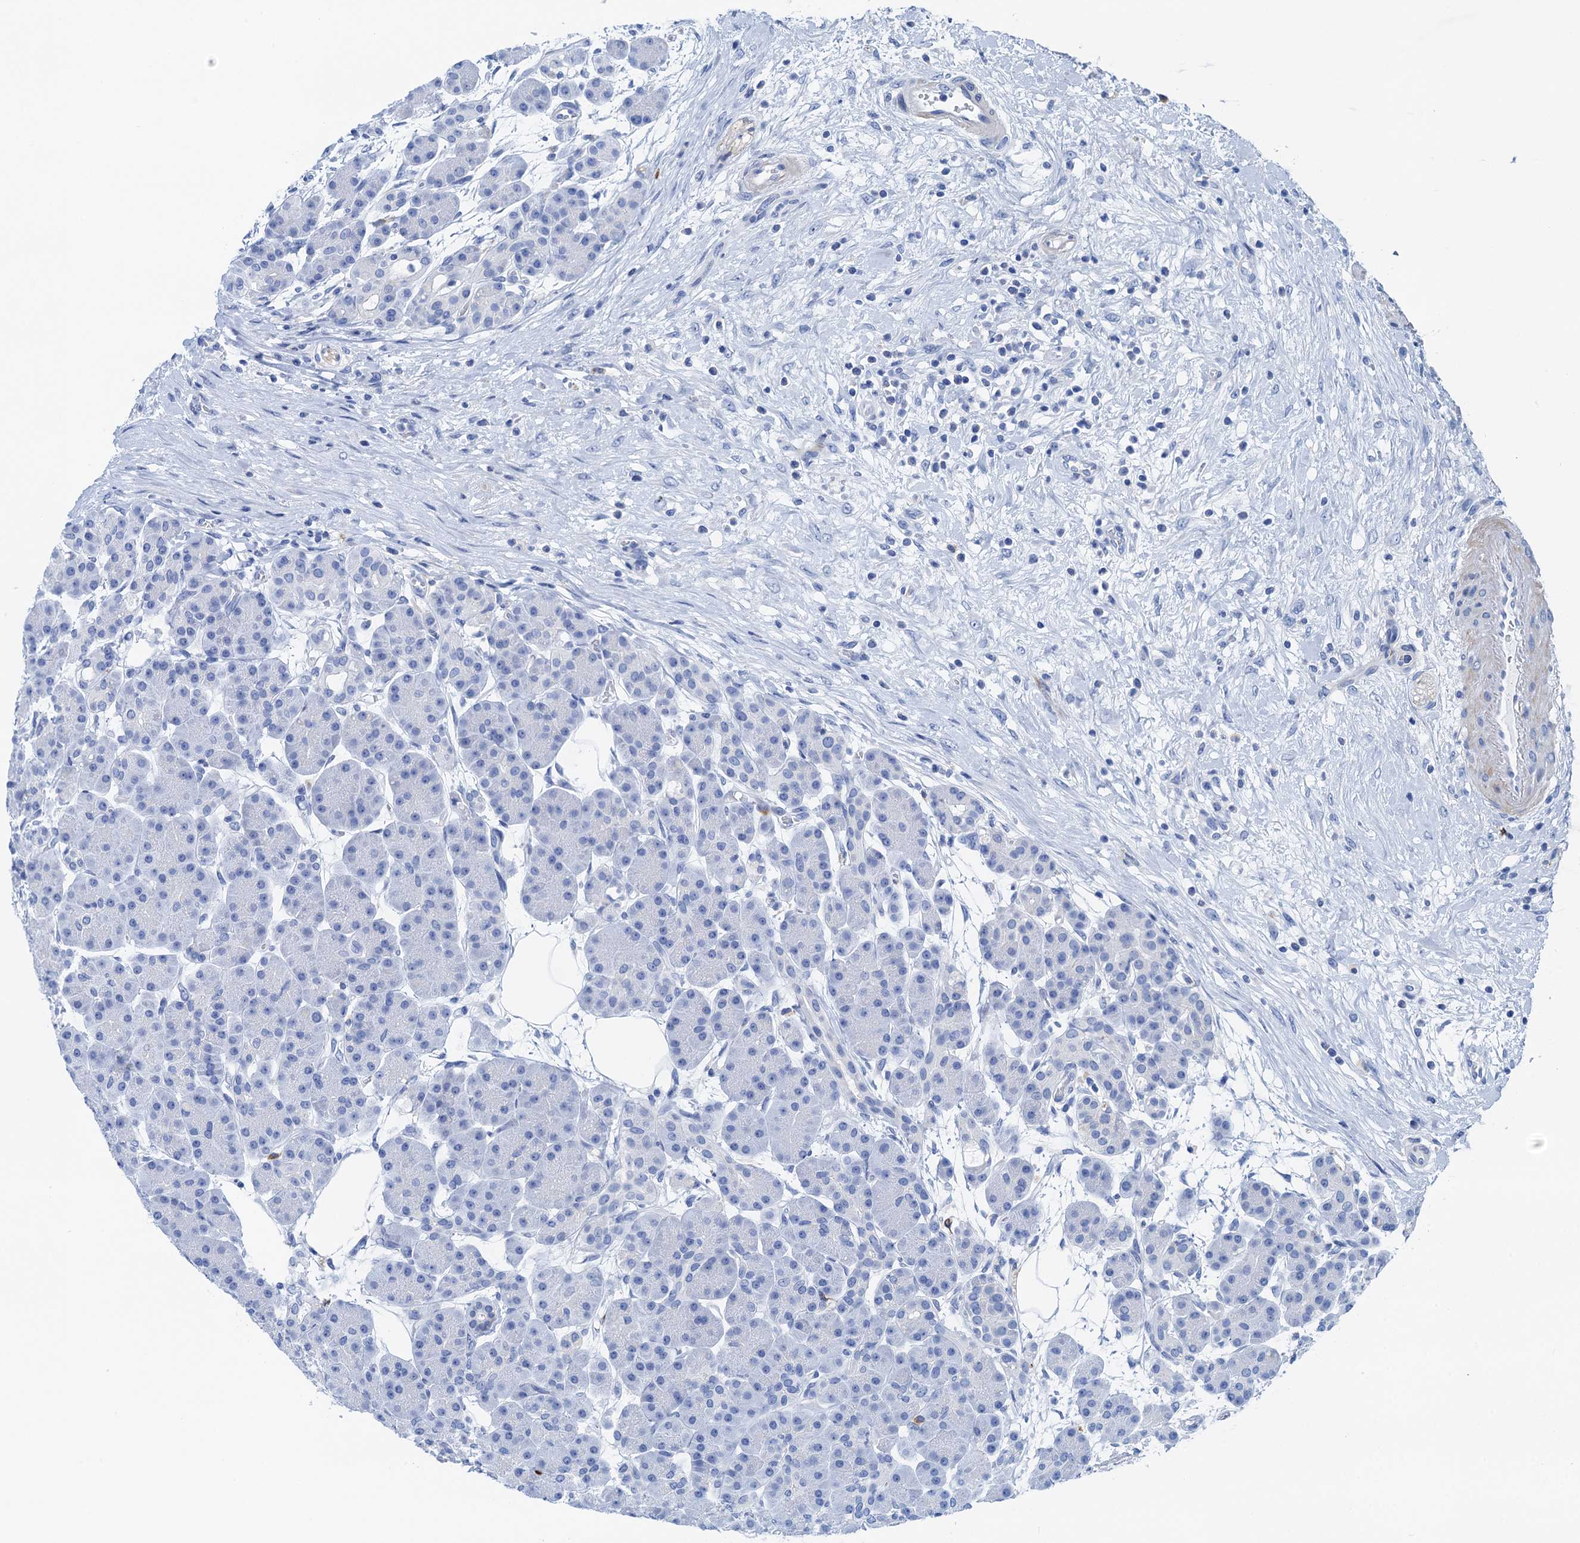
{"staining": {"intensity": "negative", "quantity": "none", "location": "none"}, "tissue": "pancreas", "cell_type": "Exocrine glandular cells", "image_type": "normal", "snomed": [{"axis": "morphology", "description": "Normal tissue, NOS"}, {"axis": "topography", "description": "Pancreas"}], "caption": "Photomicrograph shows no significant protein expression in exocrine glandular cells of unremarkable pancreas. (DAB immunohistochemistry (IHC) visualized using brightfield microscopy, high magnification).", "gene": "NLRP10", "patient": {"sex": "male", "age": 63}}